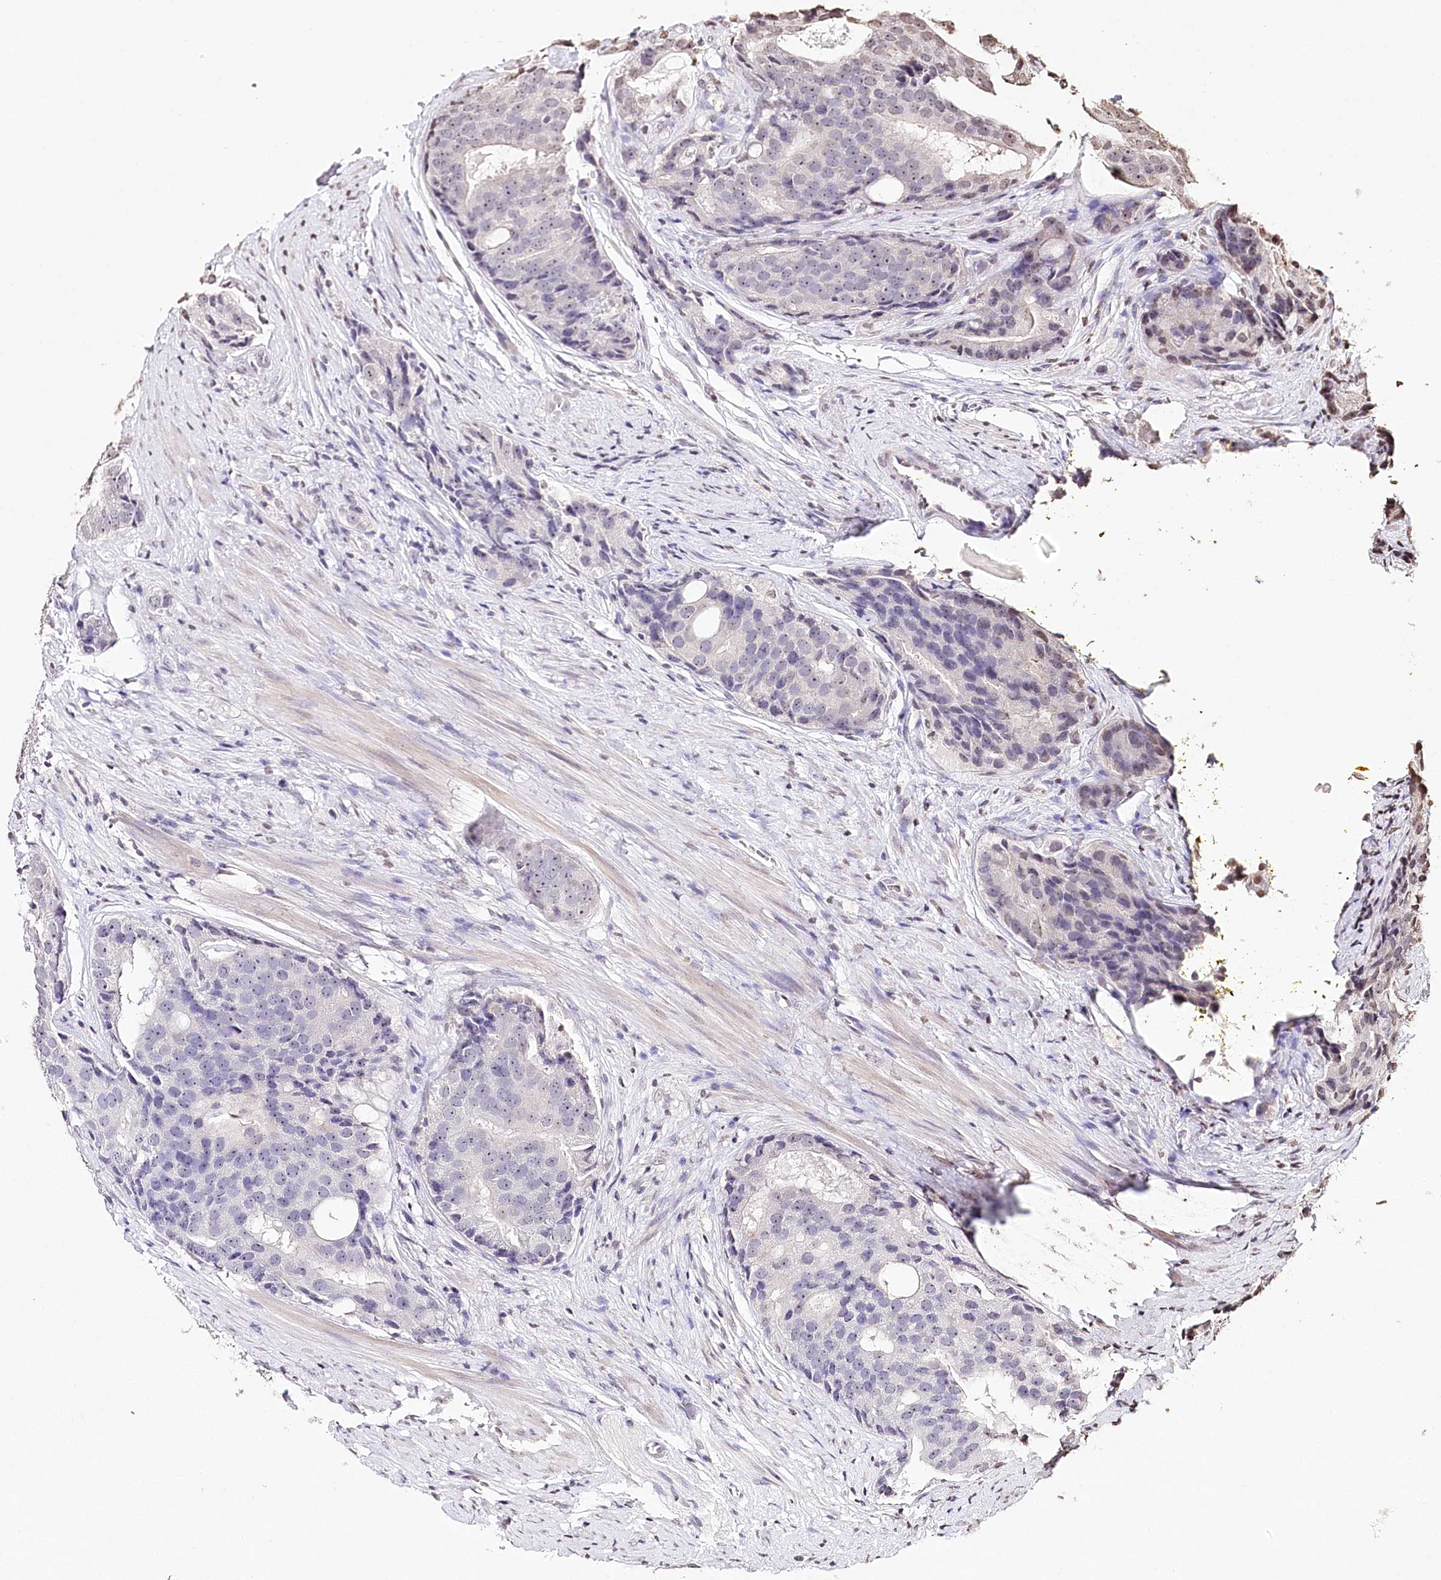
{"staining": {"intensity": "negative", "quantity": "none", "location": "none"}, "tissue": "prostate cancer", "cell_type": "Tumor cells", "image_type": "cancer", "snomed": [{"axis": "morphology", "description": "Adenocarcinoma, High grade"}, {"axis": "topography", "description": "Prostate"}], "caption": "This photomicrograph is of prostate high-grade adenocarcinoma stained with immunohistochemistry (IHC) to label a protein in brown with the nuclei are counter-stained blue. There is no expression in tumor cells.", "gene": "DMXL1", "patient": {"sex": "male", "age": 56}}